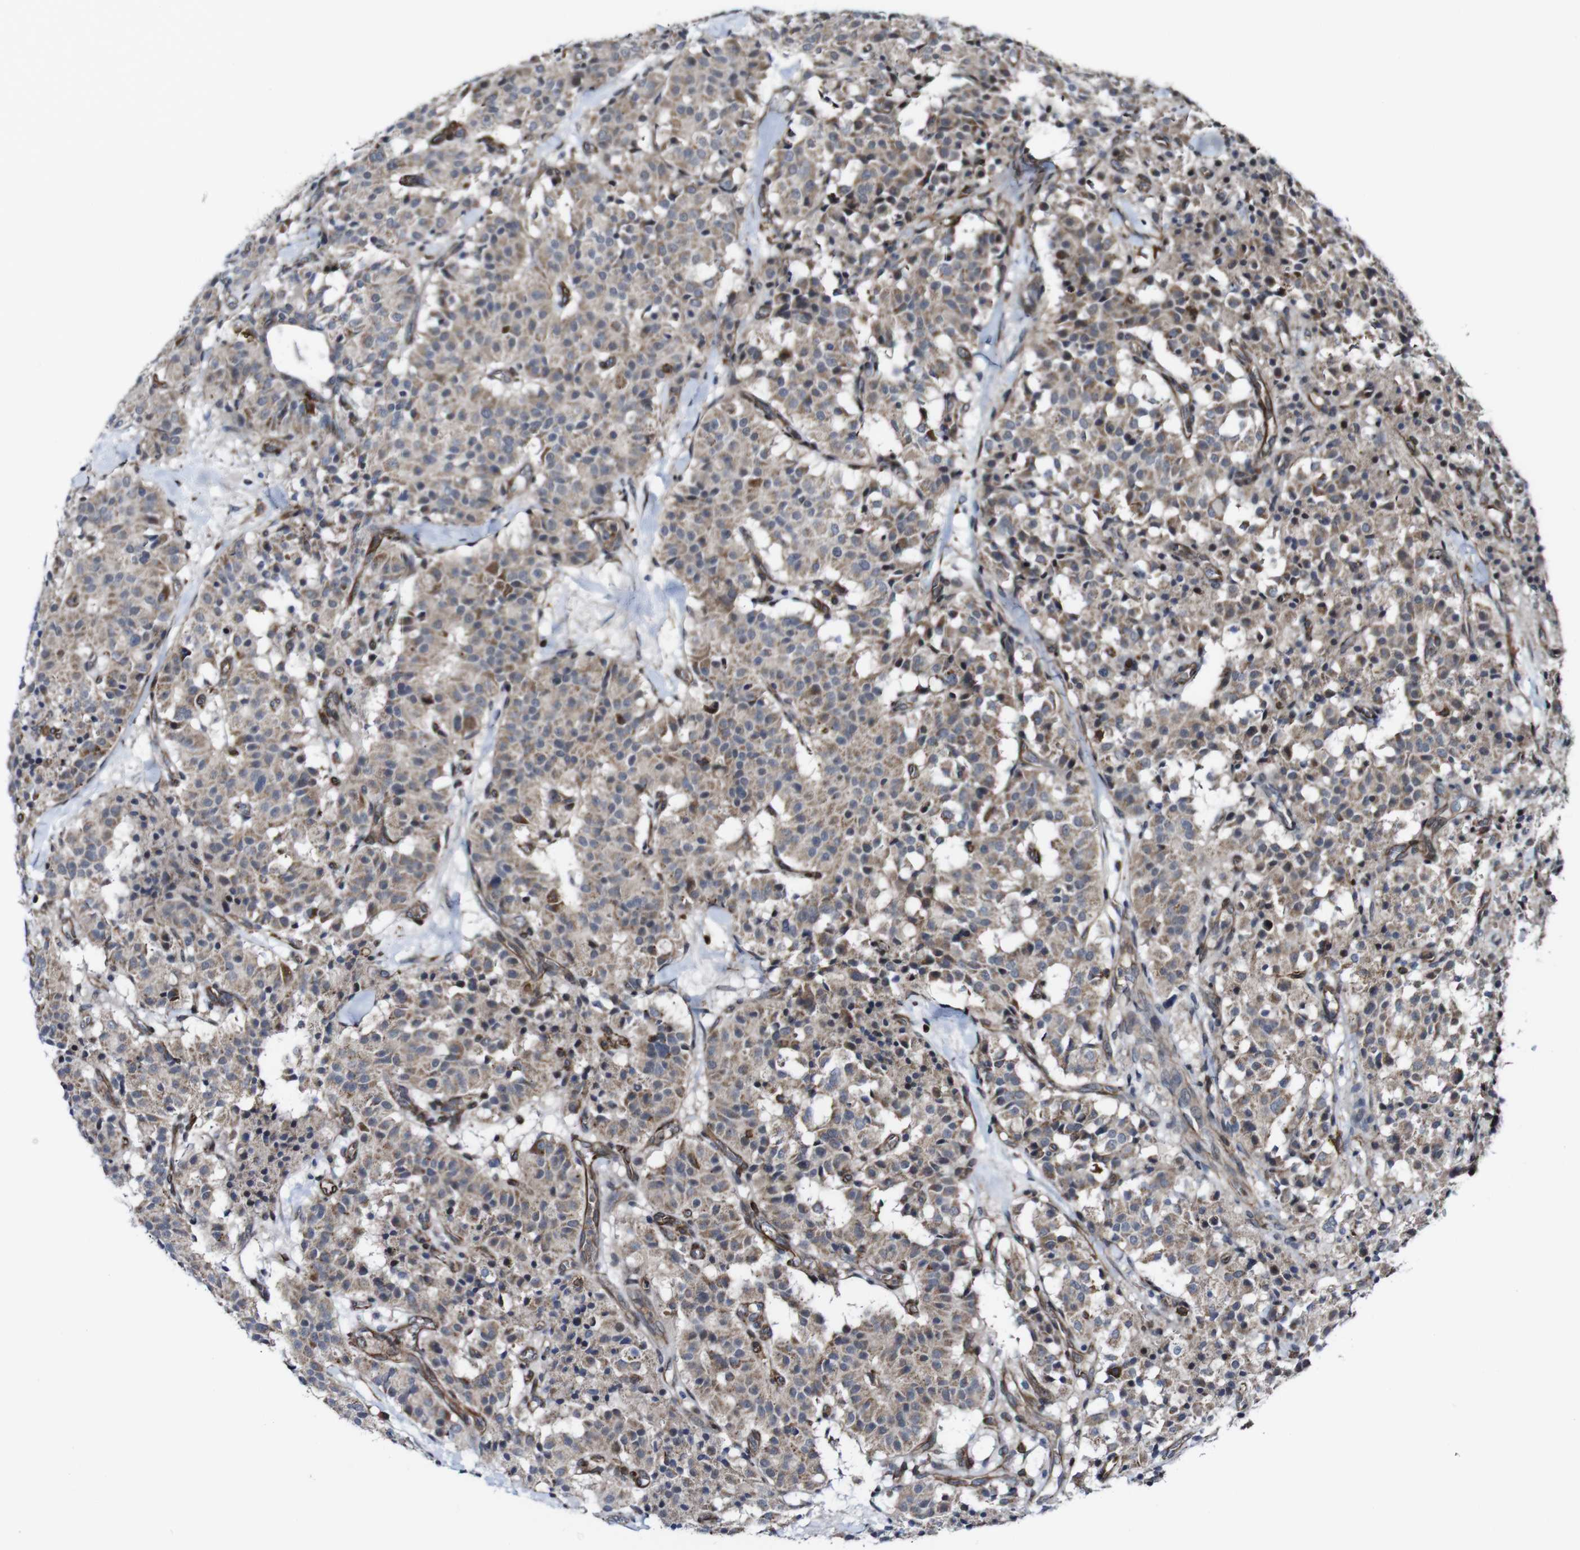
{"staining": {"intensity": "weak", "quantity": ">75%", "location": "cytoplasmic/membranous"}, "tissue": "carcinoid", "cell_type": "Tumor cells", "image_type": "cancer", "snomed": [{"axis": "morphology", "description": "Carcinoid, malignant, NOS"}, {"axis": "topography", "description": "Lung"}], "caption": "Approximately >75% of tumor cells in human carcinoid demonstrate weak cytoplasmic/membranous protein staining as visualized by brown immunohistochemical staining.", "gene": "JAK2", "patient": {"sex": "male", "age": 30}}